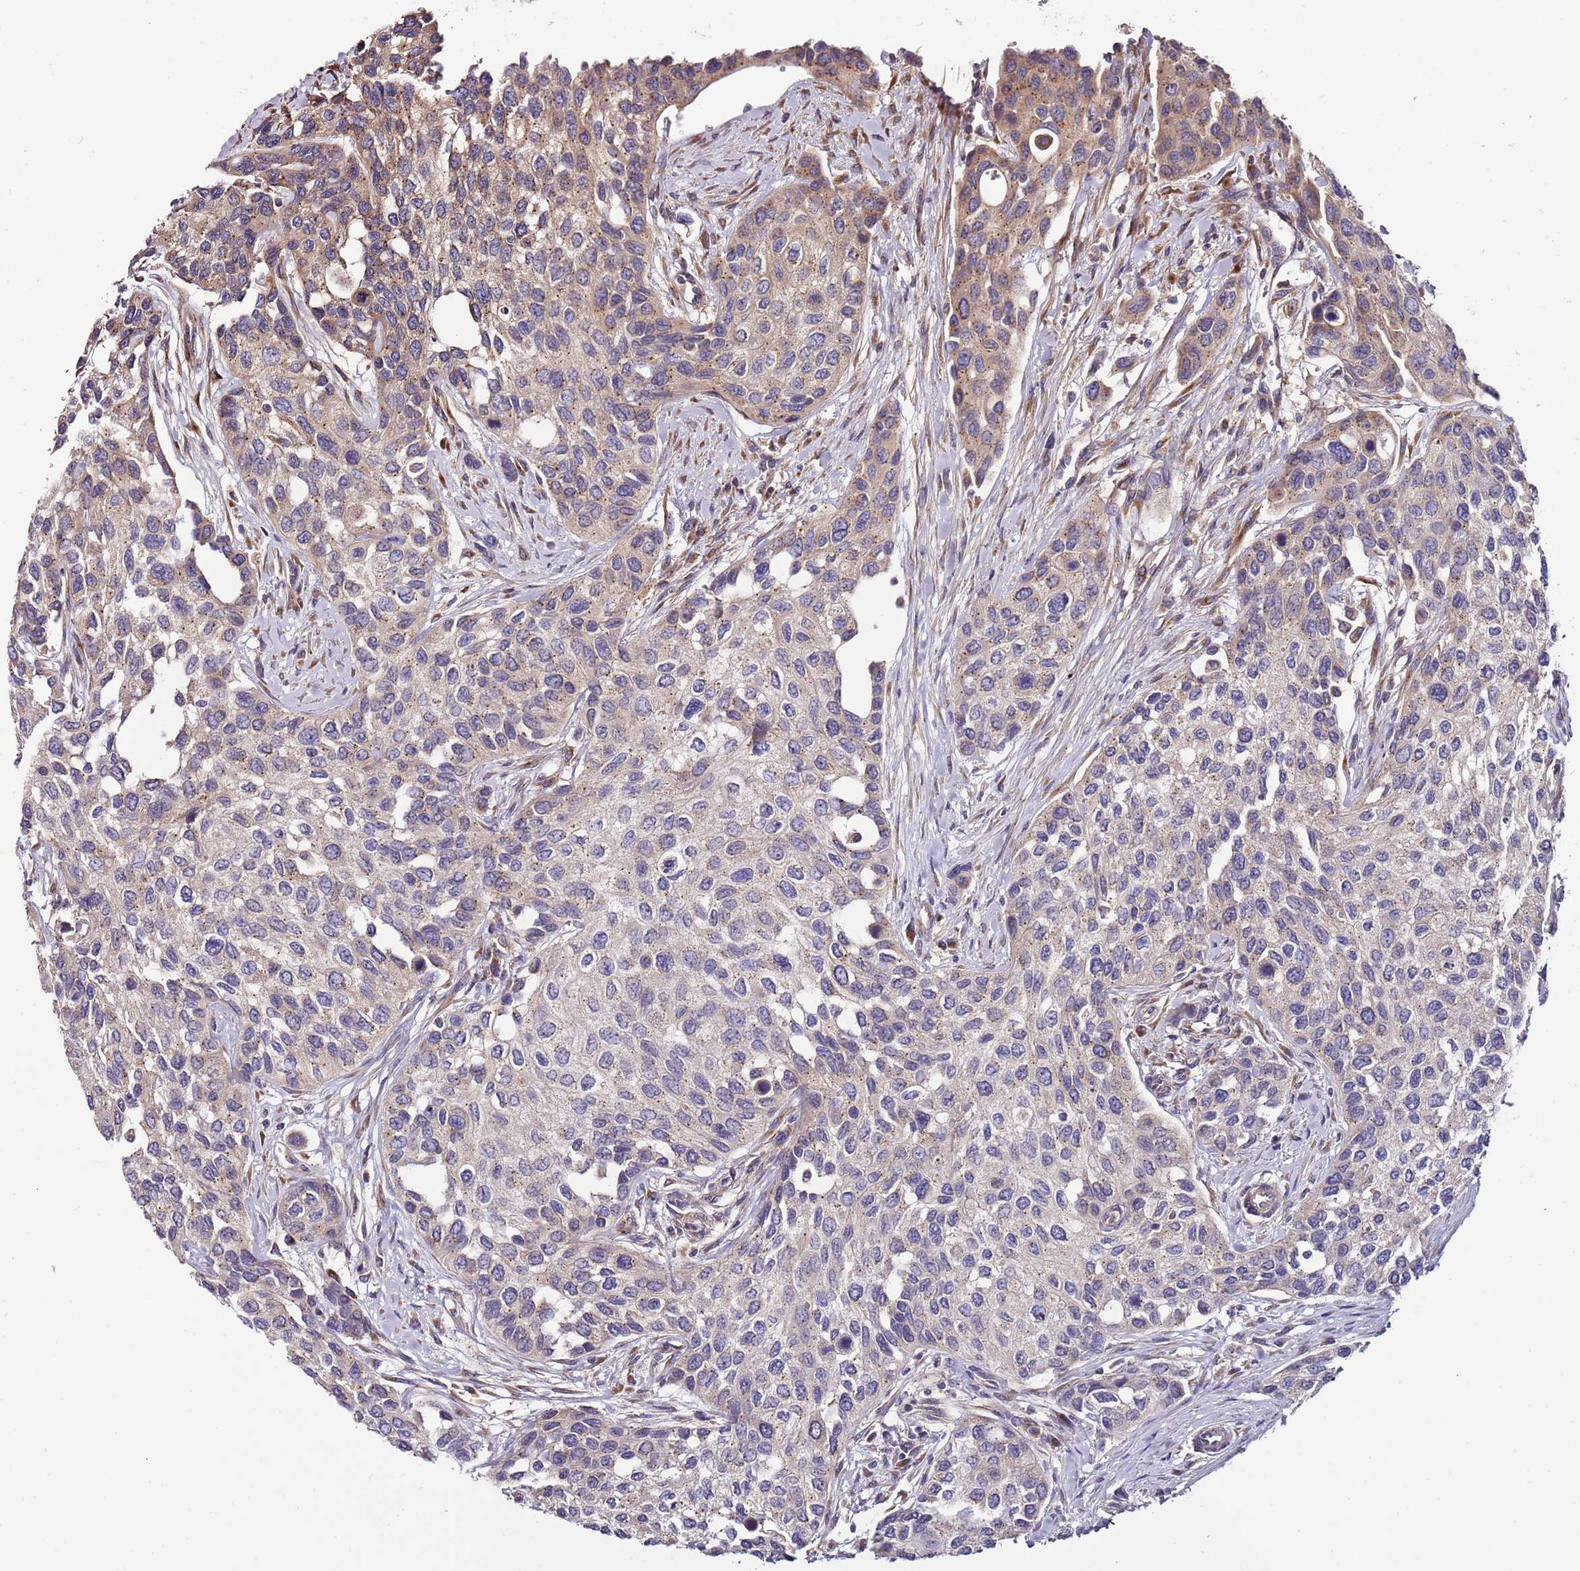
{"staining": {"intensity": "weak", "quantity": "<25%", "location": "cytoplasmic/membranous"}, "tissue": "urothelial cancer", "cell_type": "Tumor cells", "image_type": "cancer", "snomed": [{"axis": "morphology", "description": "Normal tissue, NOS"}, {"axis": "morphology", "description": "Urothelial carcinoma, High grade"}, {"axis": "topography", "description": "Vascular tissue"}, {"axis": "topography", "description": "Urinary bladder"}], "caption": "High power microscopy photomicrograph of an IHC micrograph of urothelial cancer, revealing no significant staining in tumor cells.", "gene": "FAM20A", "patient": {"sex": "female", "age": 56}}